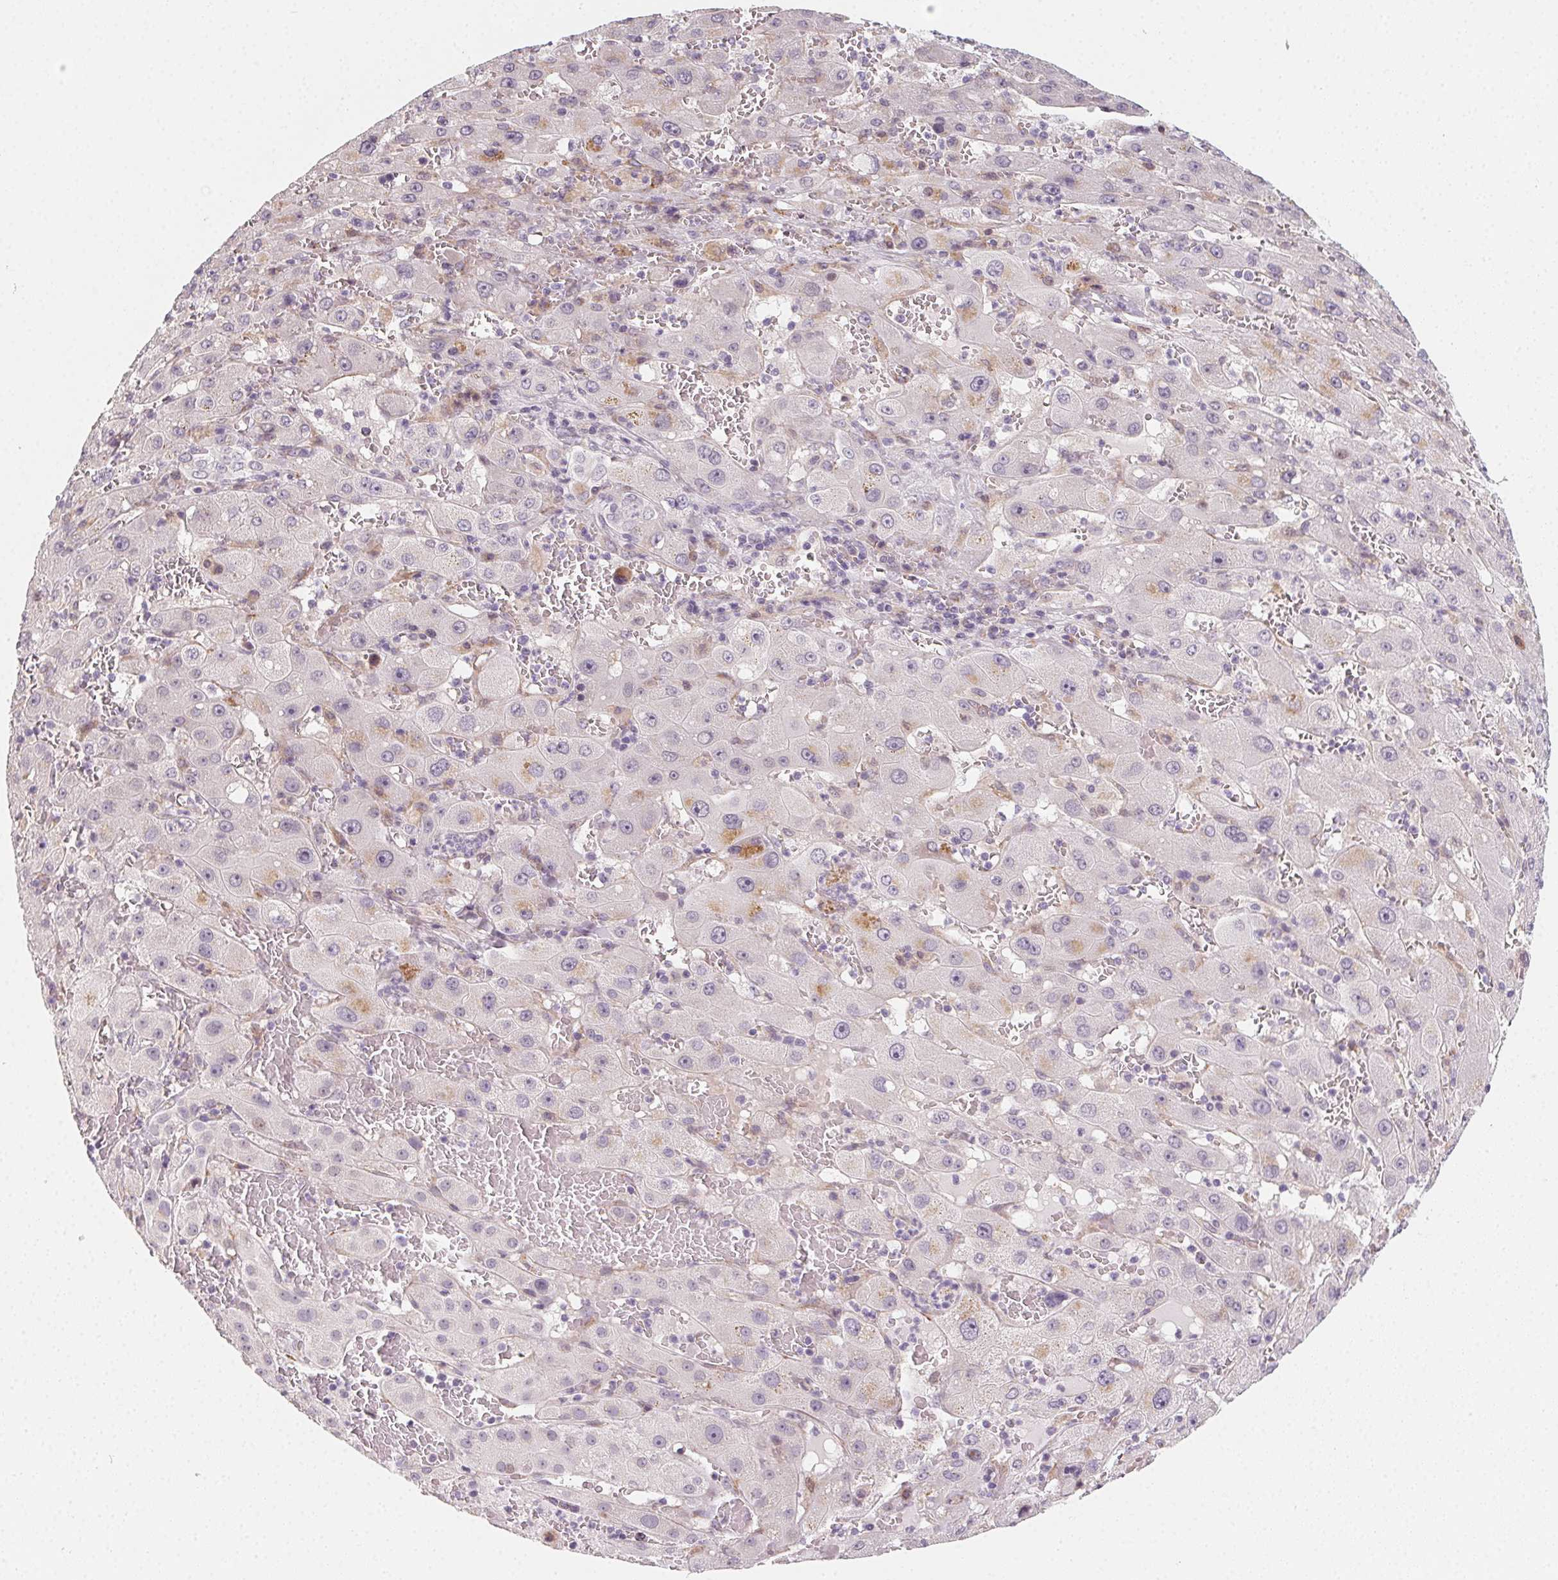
{"staining": {"intensity": "moderate", "quantity": "<25%", "location": "cytoplasmic/membranous"}, "tissue": "liver cancer", "cell_type": "Tumor cells", "image_type": "cancer", "snomed": [{"axis": "morphology", "description": "Carcinoma, Hepatocellular, NOS"}, {"axis": "topography", "description": "Liver"}], "caption": "Tumor cells reveal low levels of moderate cytoplasmic/membranous expression in approximately <25% of cells in human liver hepatocellular carcinoma. The staining was performed using DAB to visualize the protein expression in brown, while the nuclei were stained in blue with hematoxylin (Magnification: 20x).", "gene": "CCDC96", "patient": {"sex": "female", "age": 73}}